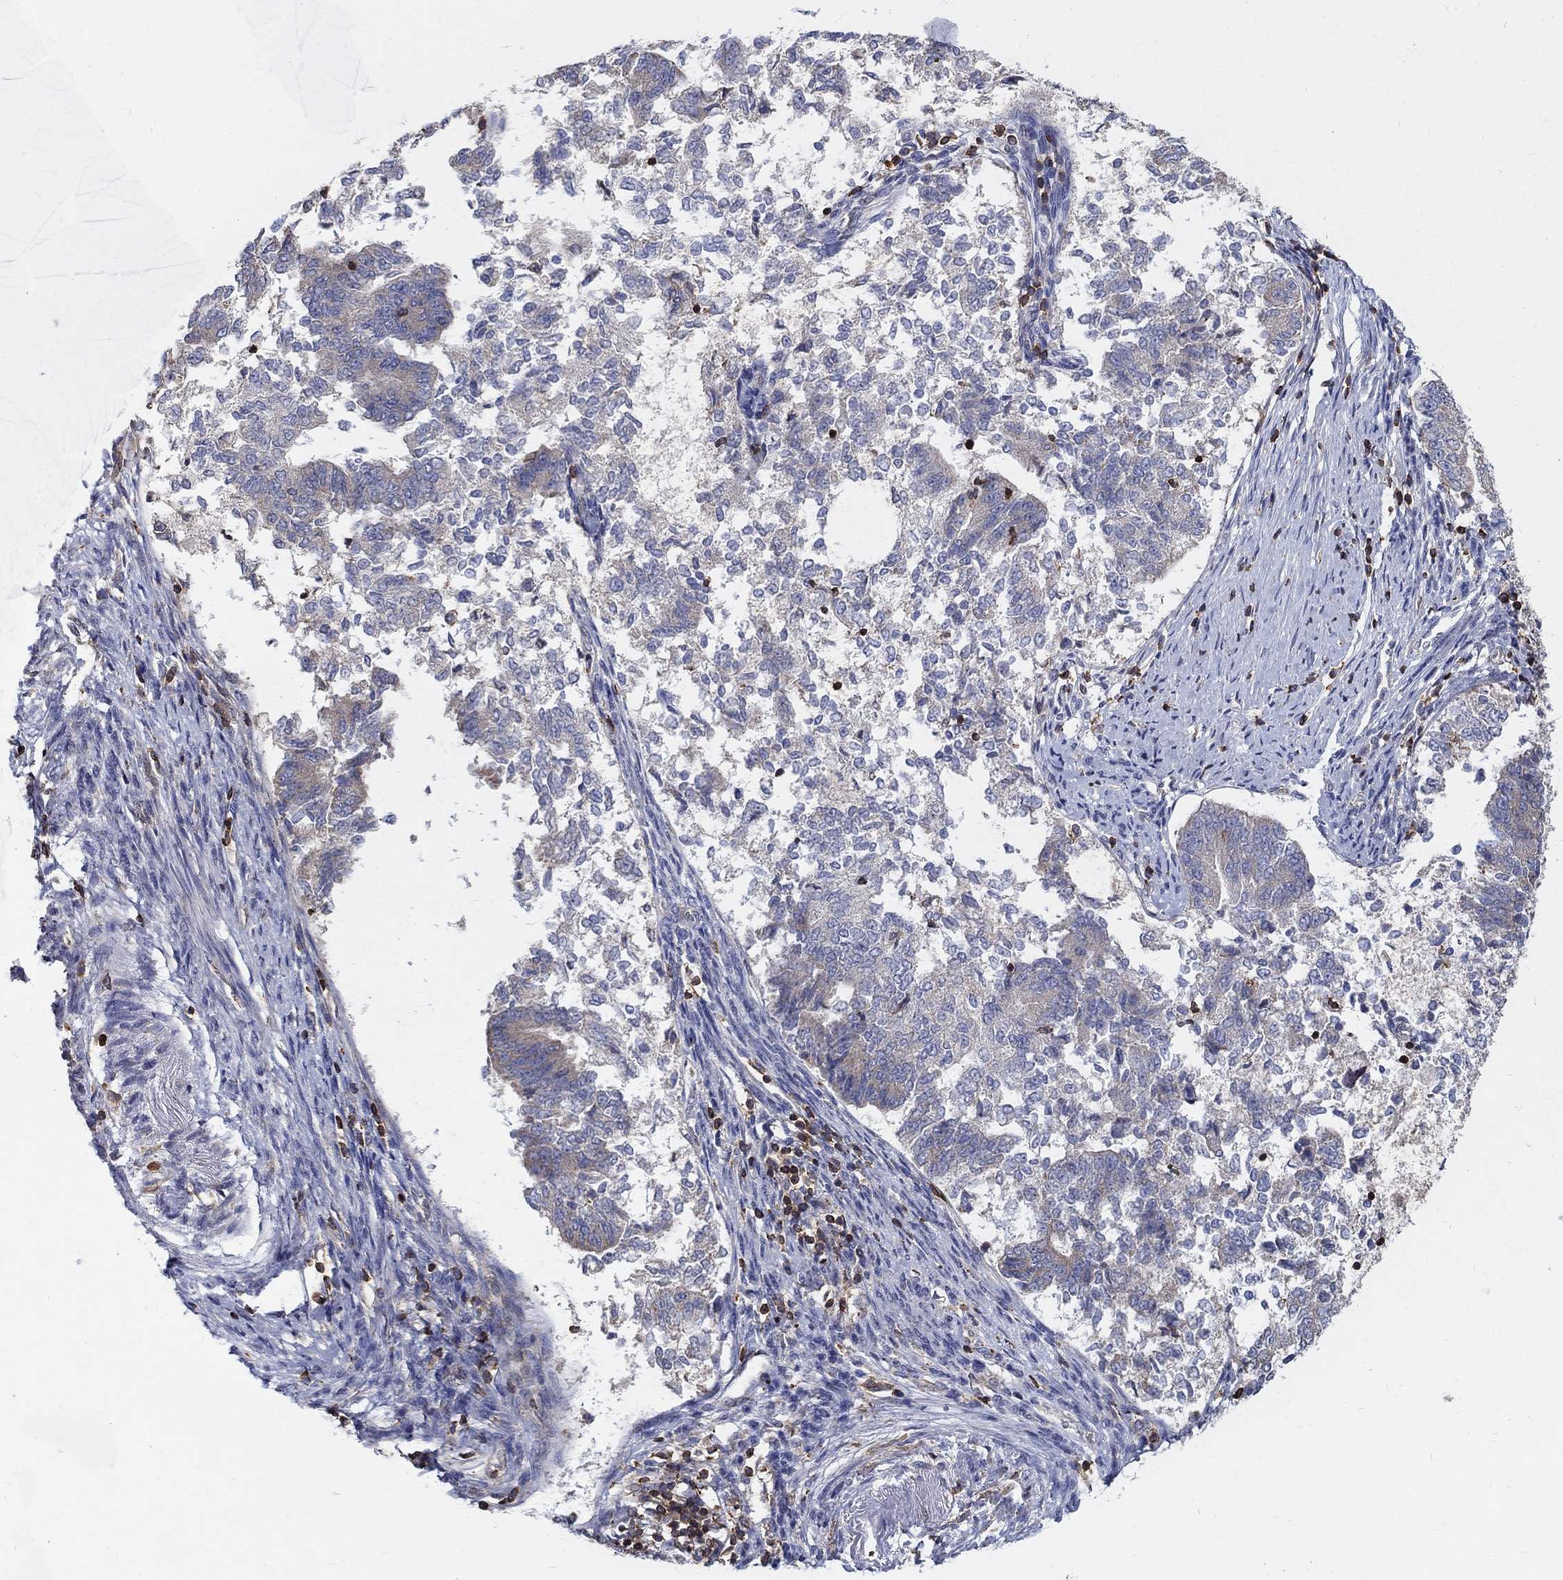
{"staining": {"intensity": "negative", "quantity": "none", "location": "none"}, "tissue": "endometrial cancer", "cell_type": "Tumor cells", "image_type": "cancer", "snomed": [{"axis": "morphology", "description": "Adenocarcinoma, NOS"}, {"axis": "topography", "description": "Endometrium"}], "caption": "There is no significant staining in tumor cells of endometrial cancer. The staining was performed using DAB (3,3'-diaminobenzidine) to visualize the protein expression in brown, while the nuclei were stained in blue with hematoxylin (Magnification: 20x).", "gene": "AGAP2", "patient": {"sex": "female", "age": 65}}